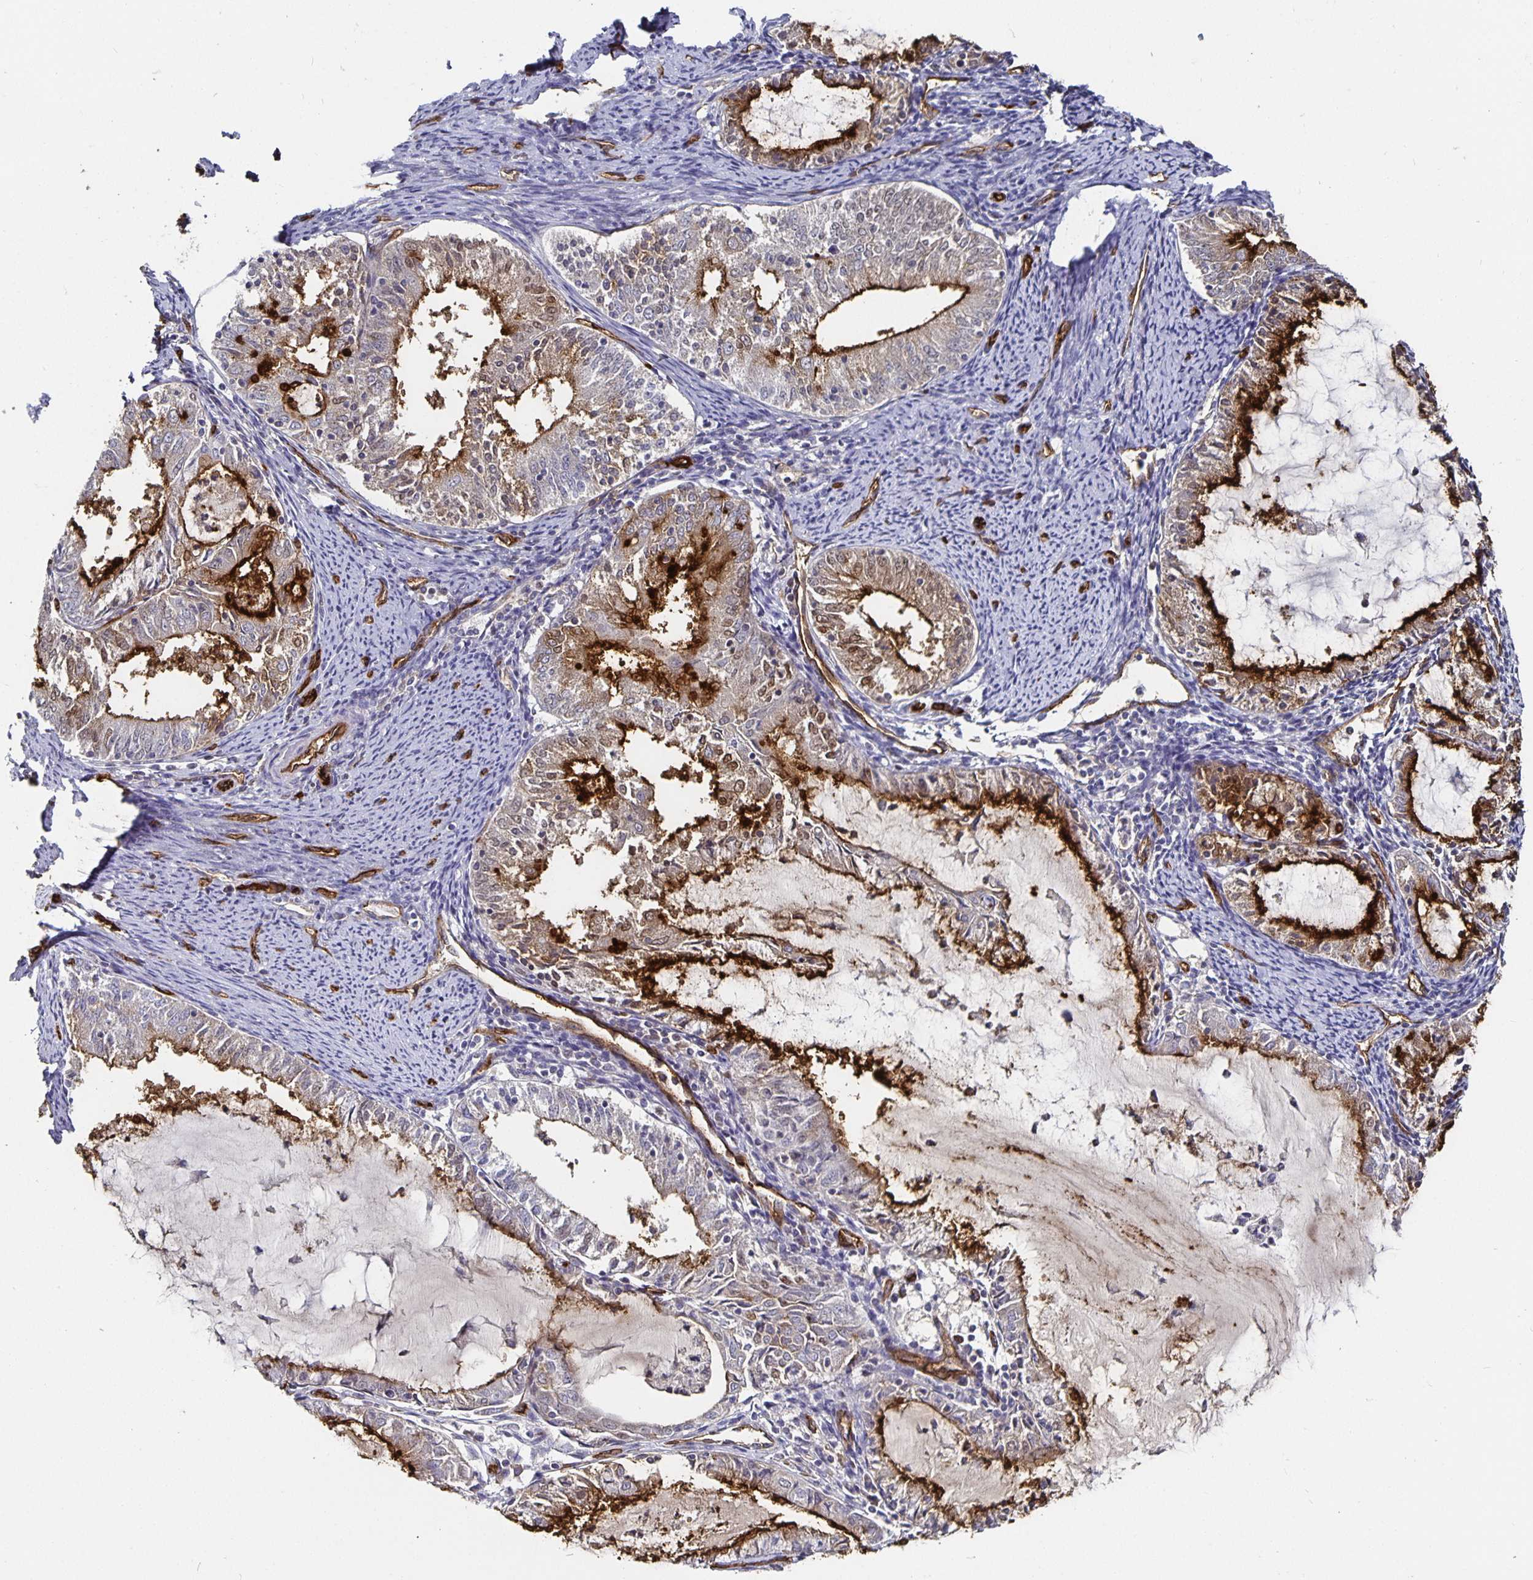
{"staining": {"intensity": "strong", "quantity": "25%-75%", "location": "cytoplasmic/membranous"}, "tissue": "endometrial cancer", "cell_type": "Tumor cells", "image_type": "cancer", "snomed": [{"axis": "morphology", "description": "Adenocarcinoma, NOS"}, {"axis": "topography", "description": "Endometrium"}], "caption": "A micrograph of human endometrial cancer stained for a protein exhibits strong cytoplasmic/membranous brown staining in tumor cells.", "gene": "PODXL", "patient": {"sex": "female", "age": 57}}